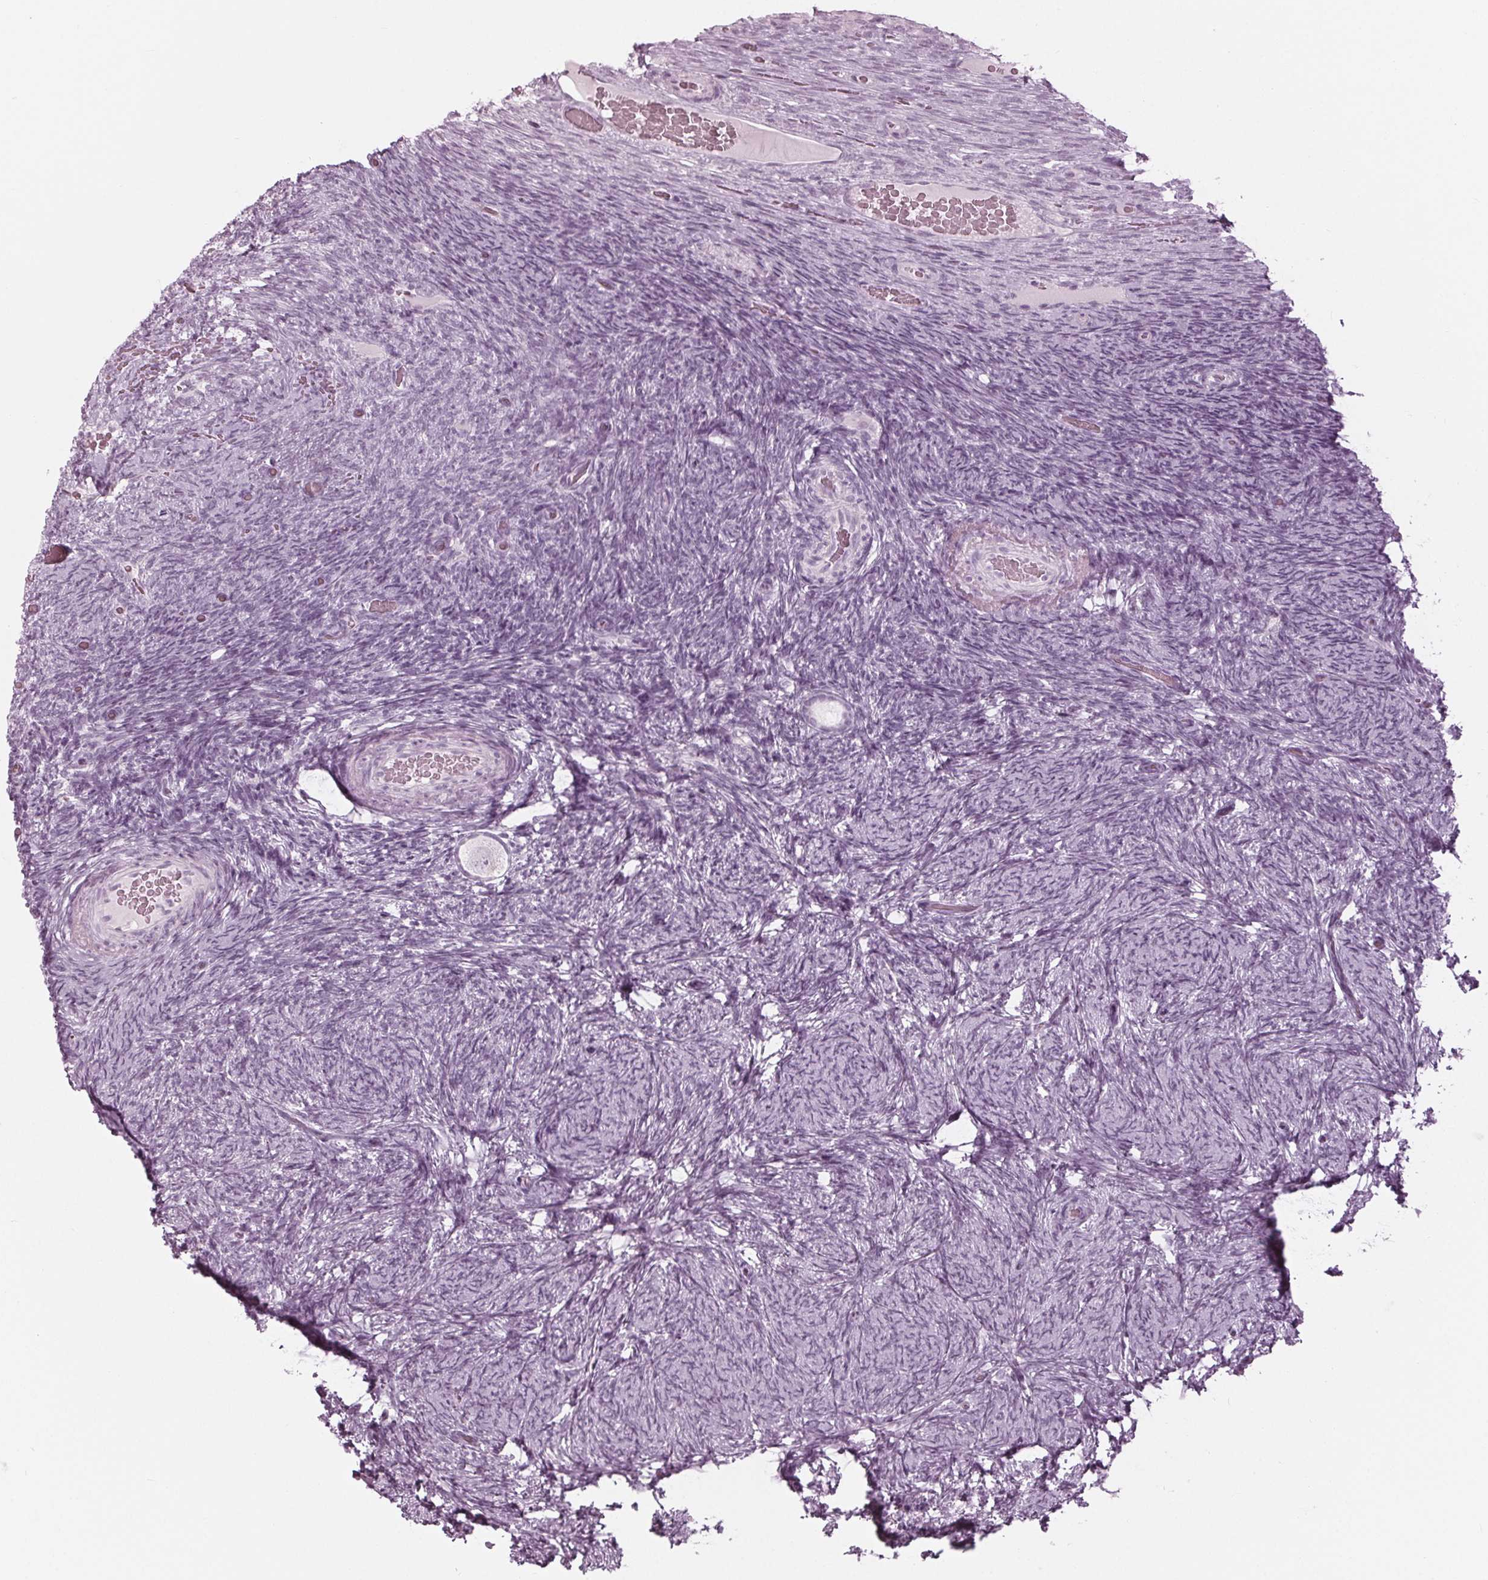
{"staining": {"intensity": "negative", "quantity": "none", "location": "none"}, "tissue": "ovary", "cell_type": "Follicle cells", "image_type": "normal", "snomed": [{"axis": "morphology", "description": "Normal tissue, NOS"}, {"axis": "topography", "description": "Ovary"}], "caption": "Follicle cells show no significant expression in unremarkable ovary. (DAB (3,3'-diaminobenzidine) immunohistochemistry with hematoxylin counter stain).", "gene": "KRT28", "patient": {"sex": "female", "age": 34}}